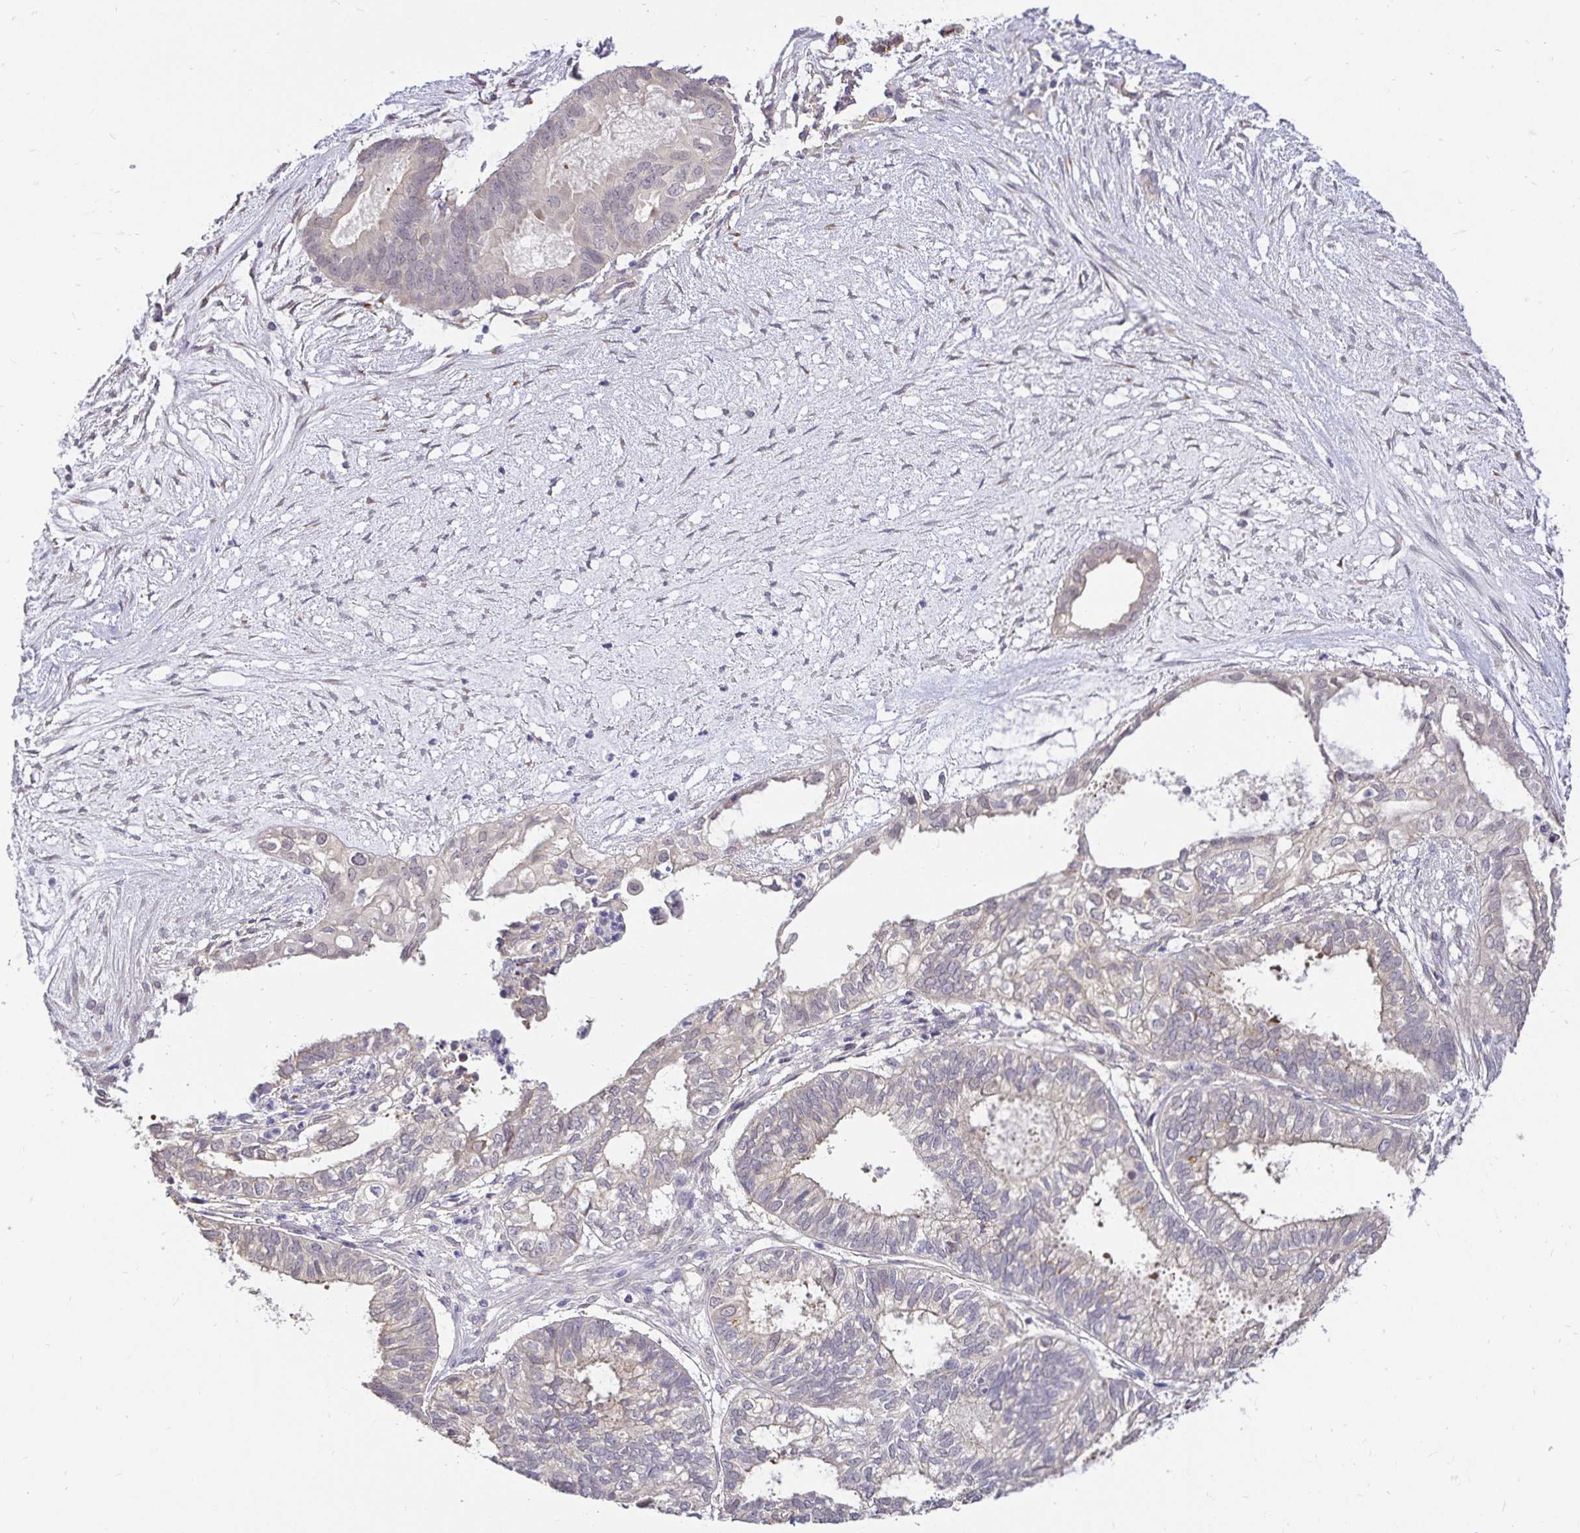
{"staining": {"intensity": "weak", "quantity": "<25%", "location": "cytoplasmic/membranous"}, "tissue": "ovarian cancer", "cell_type": "Tumor cells", "image_type": "cancer", "snomed": [{"axis": "morphology", "description": "Carcinoma, endometroid"}, {"axis": "topography", "description": "Ovary"}], "caption": "This is a micrograph of IHC staining of endometroid carcinoma (ovarian), which shows no expression in tumor cells. The staining was performed using DAB (3,3'-diaminobenzidine) to visualize the protein expression in brown, while the nuclei were stained in blue with hematoxylin (Magnification: 20x).", "gene": "SLC9A1", "patient": {"sex": "female", "age": 64}}